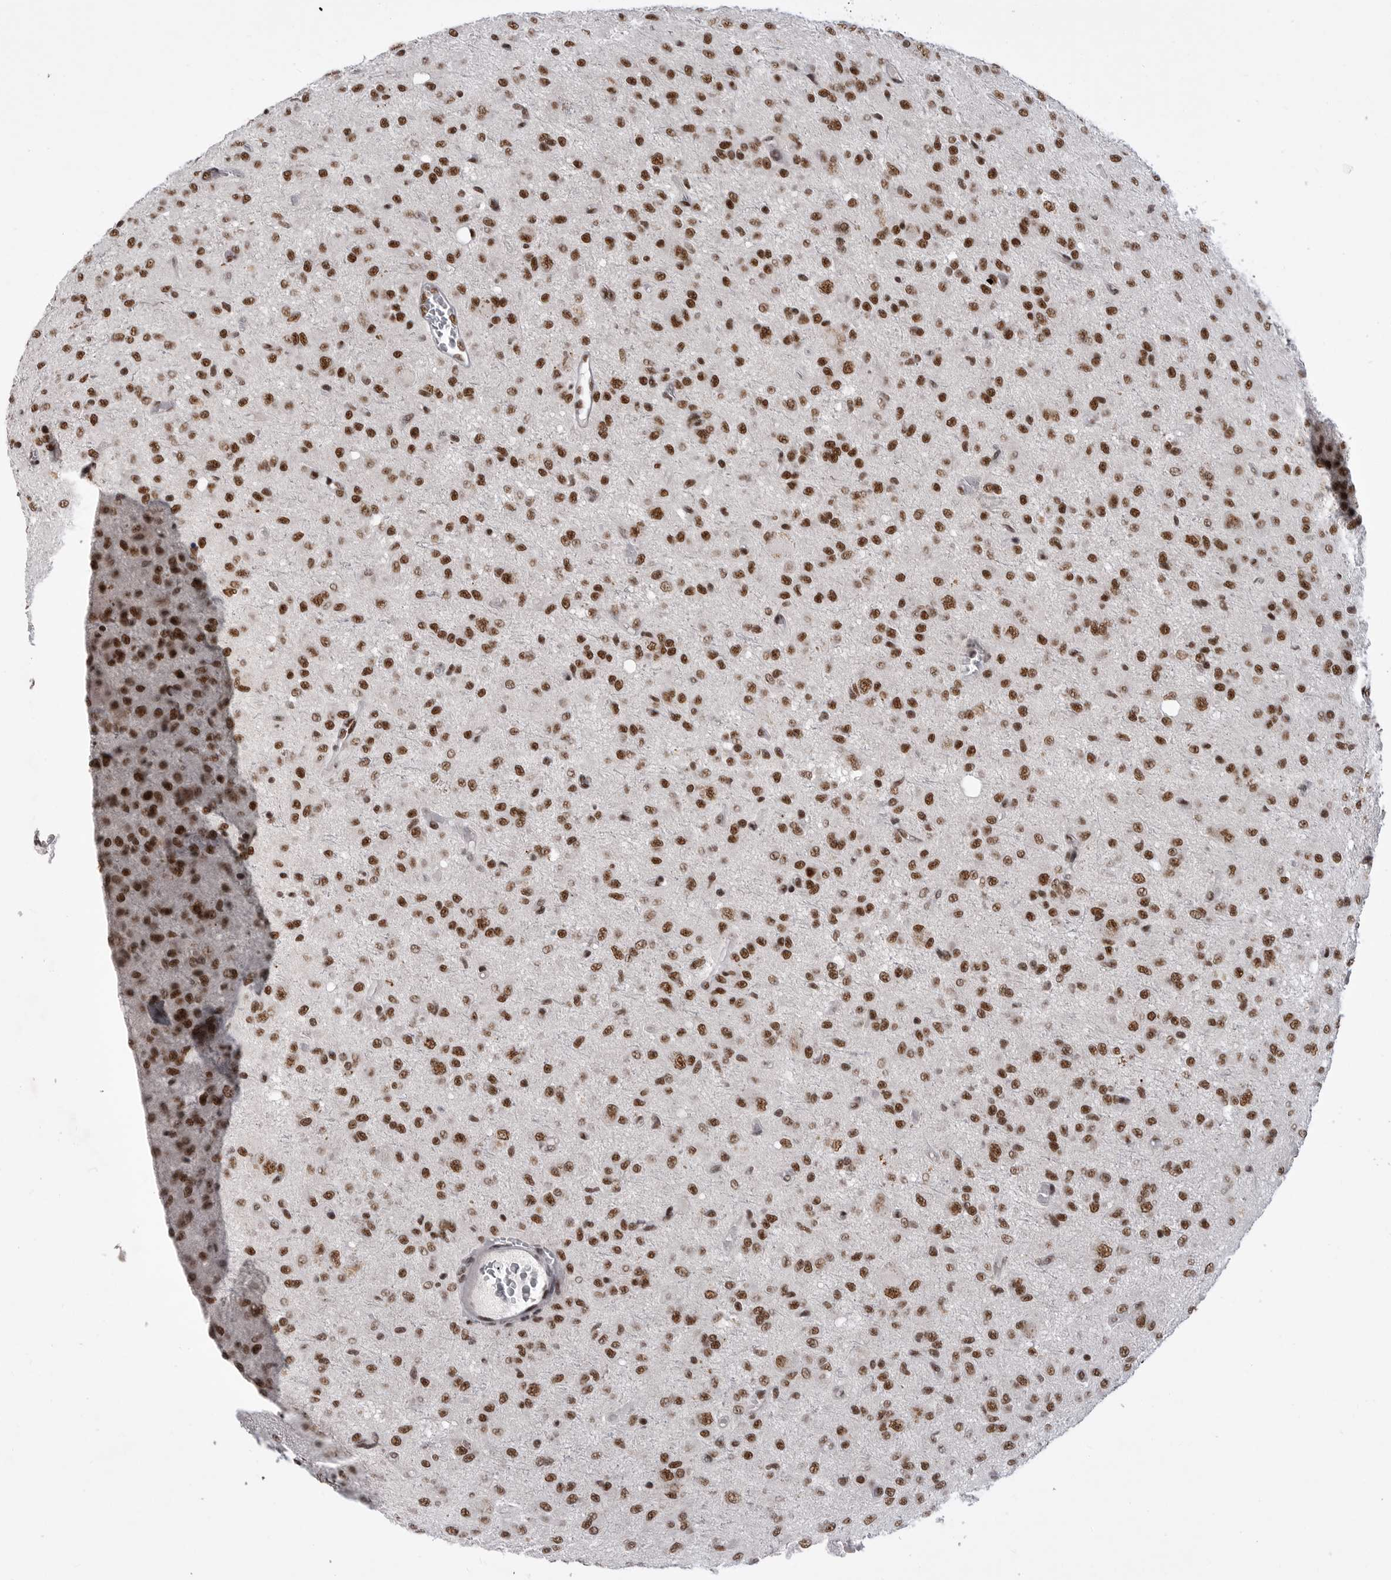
{"staining": {"intensity": "strong", "quantity": ">75%", "location": "nuclear"}, "tissue": "glioma", "cell_type": "Tumor cells", "image_type": "cancer", "snomed": [{"axis": "morphology", "description": "Glioma, malignant, High grade"}, {"axis": "topography", "description": "Brain"}], "caption": "Protein expression analysis of malignant high-grade glioma exhibits strong nuclear positivity in about >75% of tumor cells. (DAB (3,3'-diaminobenzidine) IHC with brightfield microscopy, high magnification).", "gene": "PPP1R8", "patient": {"sex": "female", "age": 59}}